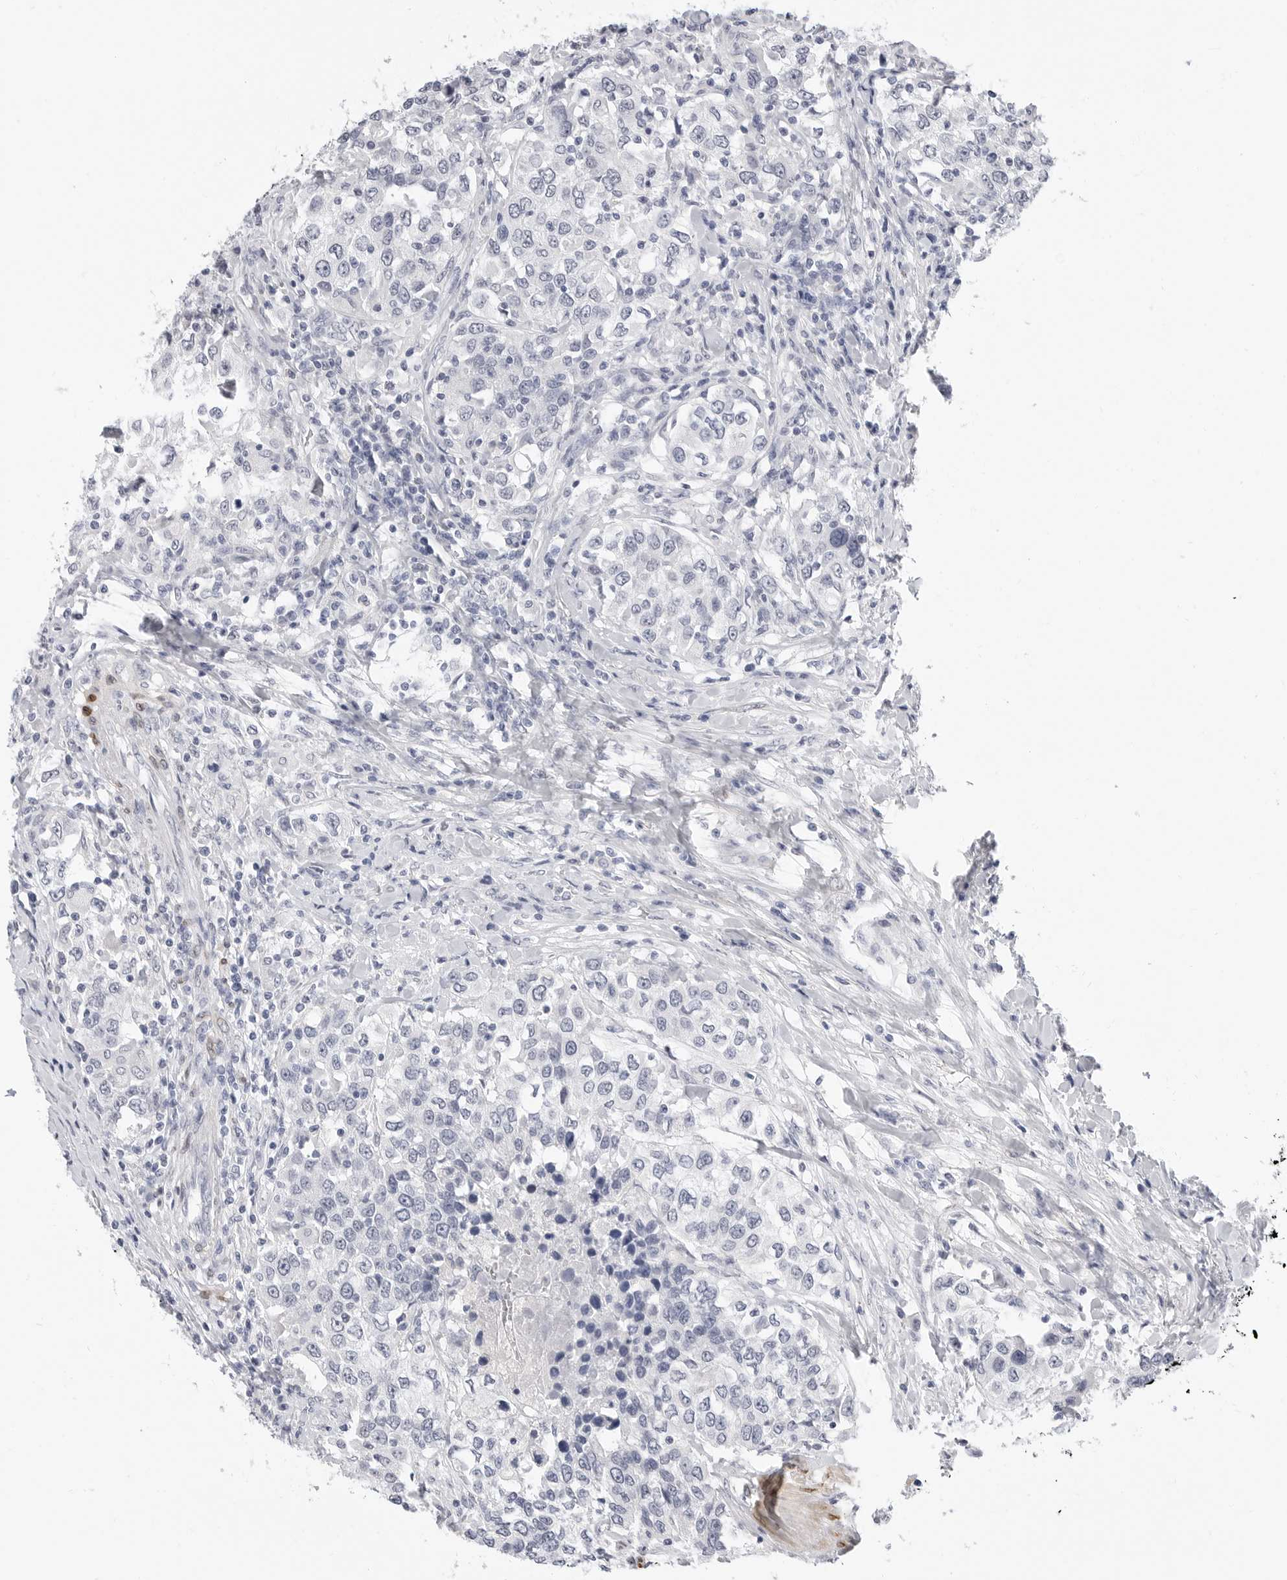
{"staining": {"intensity": "negative", "quantity": "none", "location": "none"}, "tissue": "urothelial cancer", "cell_type": "Tumor cells", "image_type": "cancer", "snomed": [{"axis": "morphology", "description": "Urothelial carcinoma, High grade"}, {"axis": "topography", "description": "Urinary bladder"}], "caption": "This is an IHC image of human urothelial cancer. There is no positivity in tumor cells.", "gene": "PLN", "patient": {"sex": "female", "age": 80}}